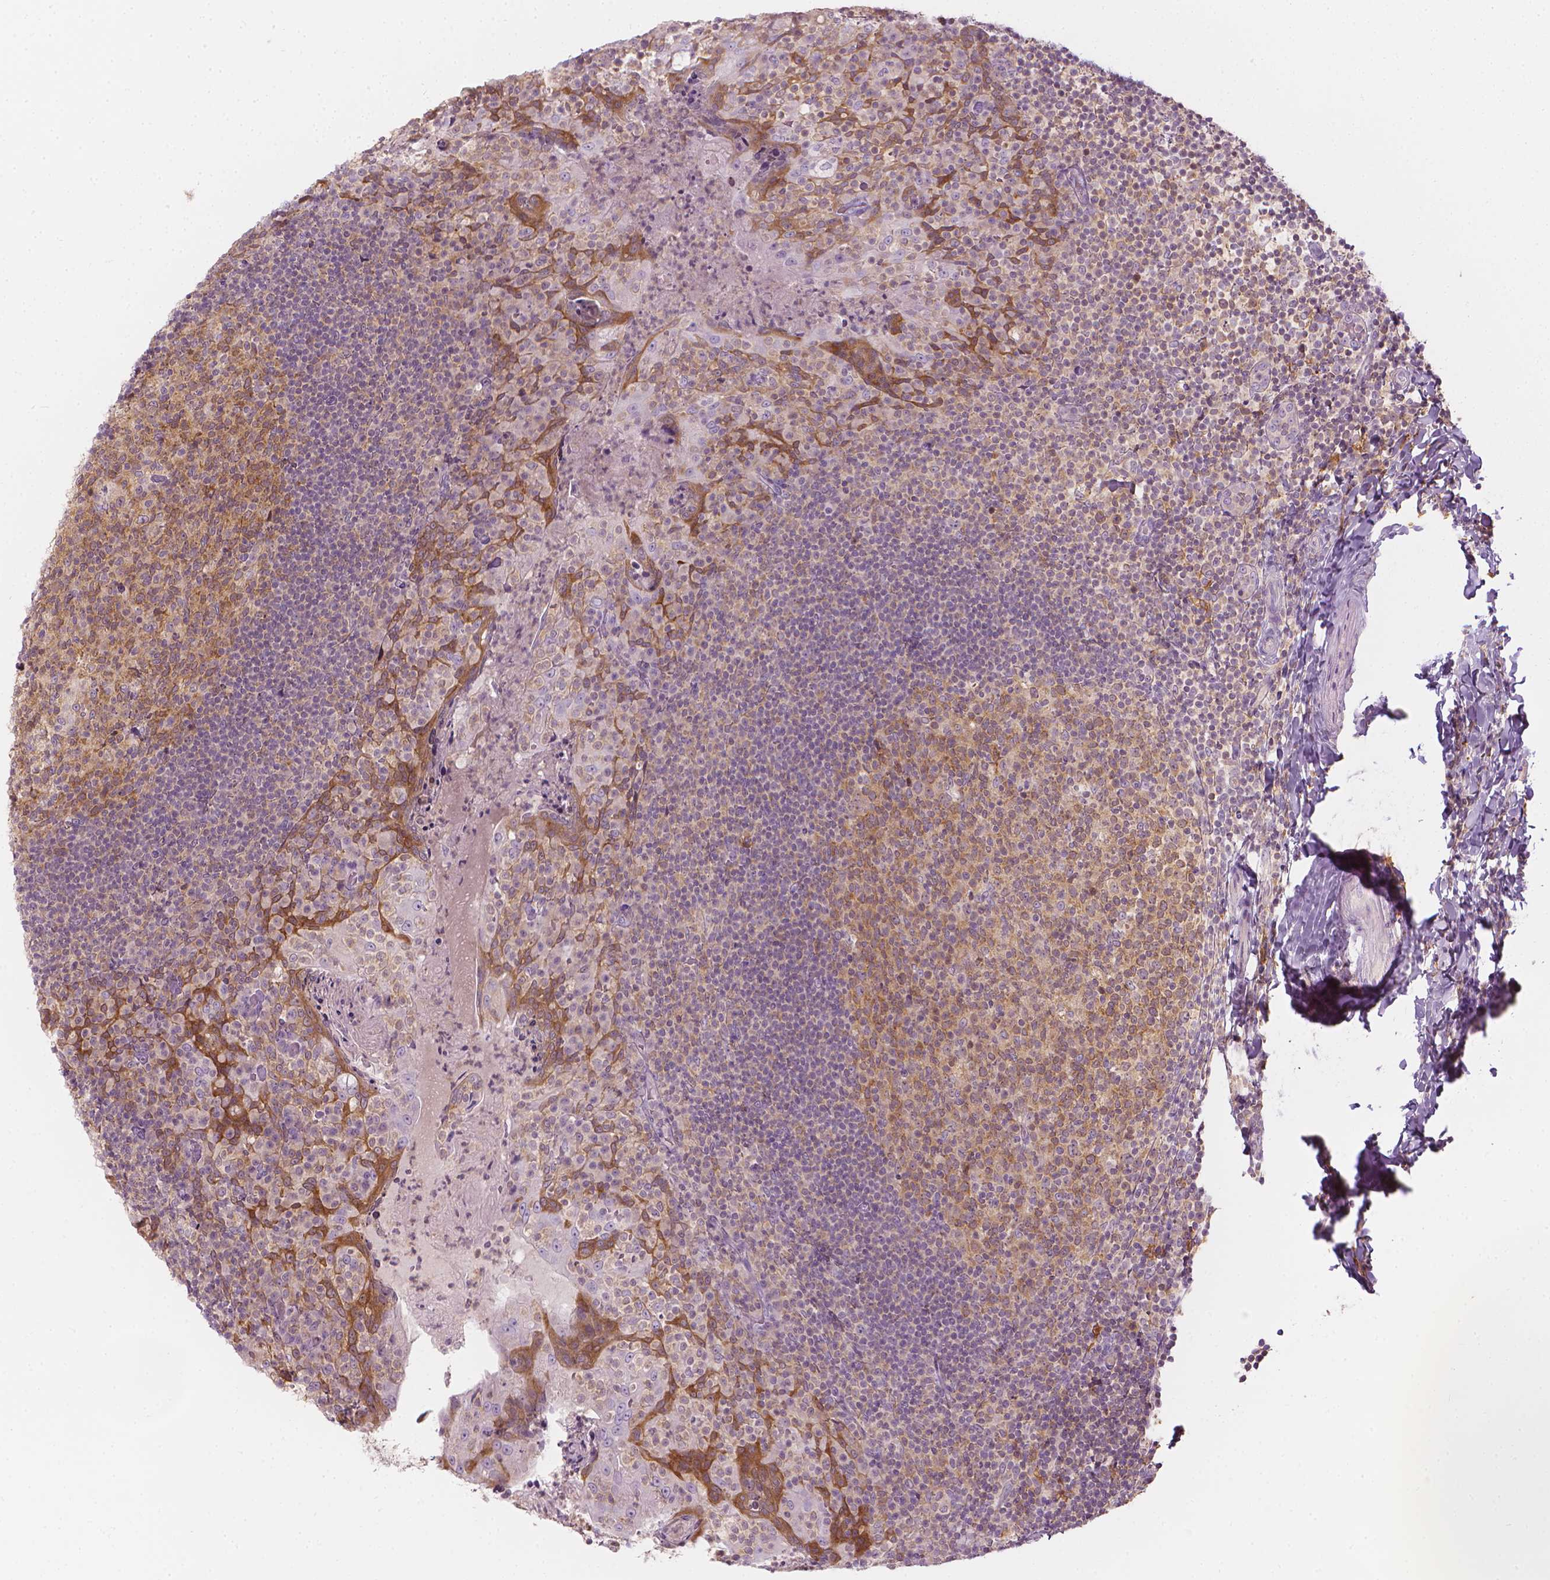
{"staining": {"intensity": "moderate", "quantity": "25%-75%", "location": "cytoplasmic/membranous"}, "tissue": "tonsil", "cell_type": "Germinal center cells", "image_type": "normal", "snomed": [{"axis": "morphology", "description": "Normal tissue, NOS"}, {"axis": "topography", "description": "Tonsil"}], "caption": "A micrograph showing moderate cytoplasmic/membranous positivity in about 25%-75% of germinal center cells in normal tonsil, as visualized by brown immunohistochemical staining.", "gene": "SHMT1", "patient": {"sex": "female", "age": 10}}